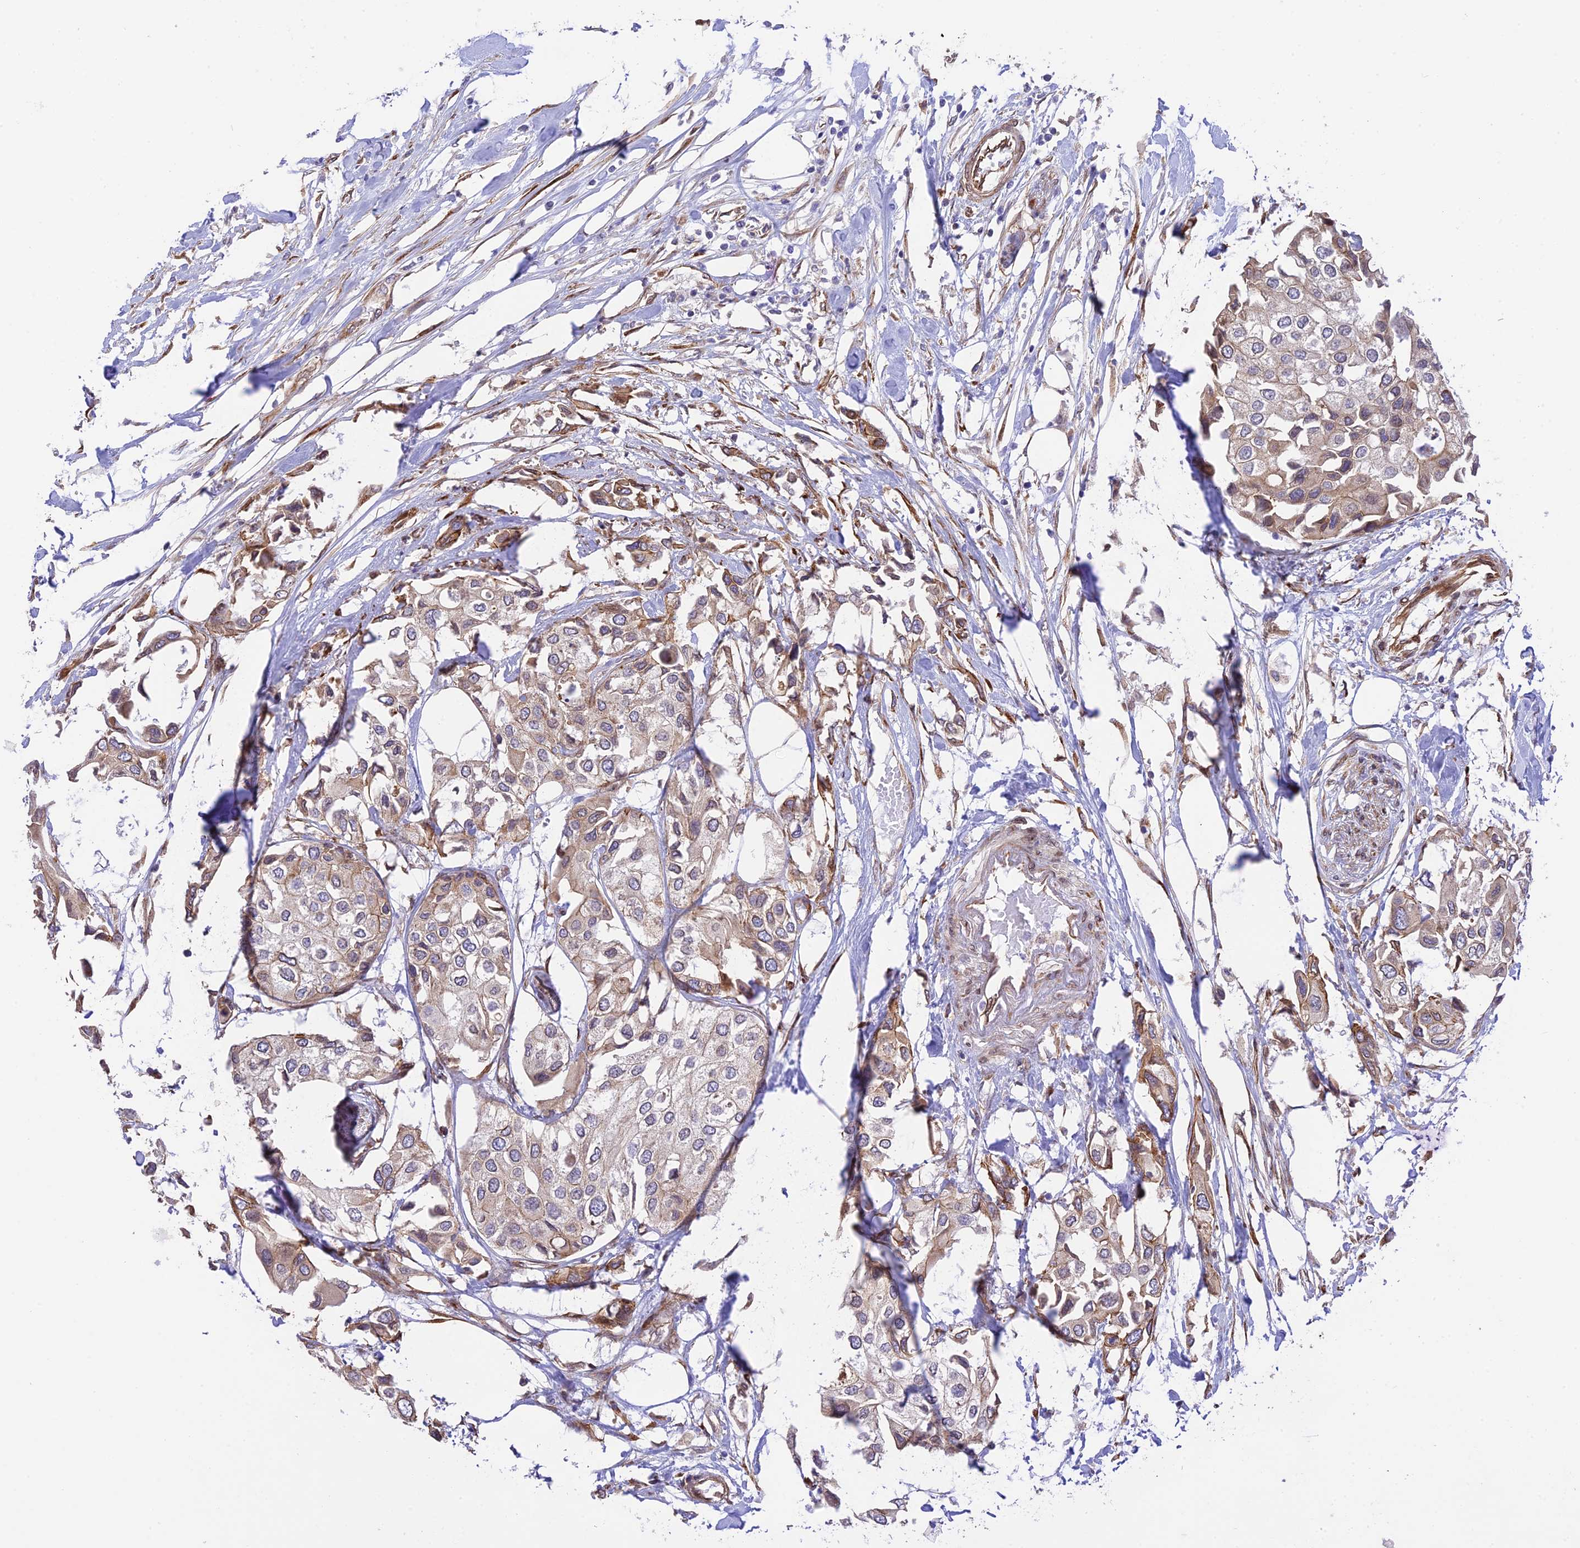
{"staining": {"intensity": "weak", "quantity": "<25%", "location": "cytoplasmic/membranous"}, "tissue": "urothelial cancer", "cell_type": "Tumor cells", "image_type": "cancer", "snomed": [{"axis": "morphology", "description": "Urothelial carcinoma, High grade"}, {"axis": "topography", "description": "Urinary bladder"}], "caption": "An image of urothelial cancer stained for a protein shows no brown staining in tumor cells. (Stains: DAB immunohistochemistry with hematoxylin counter stain, Microscopy: brightfield microscopy at high magnification).", "gene": "EXOC3L4", "patient": {"sex": "male", "age": 64}}